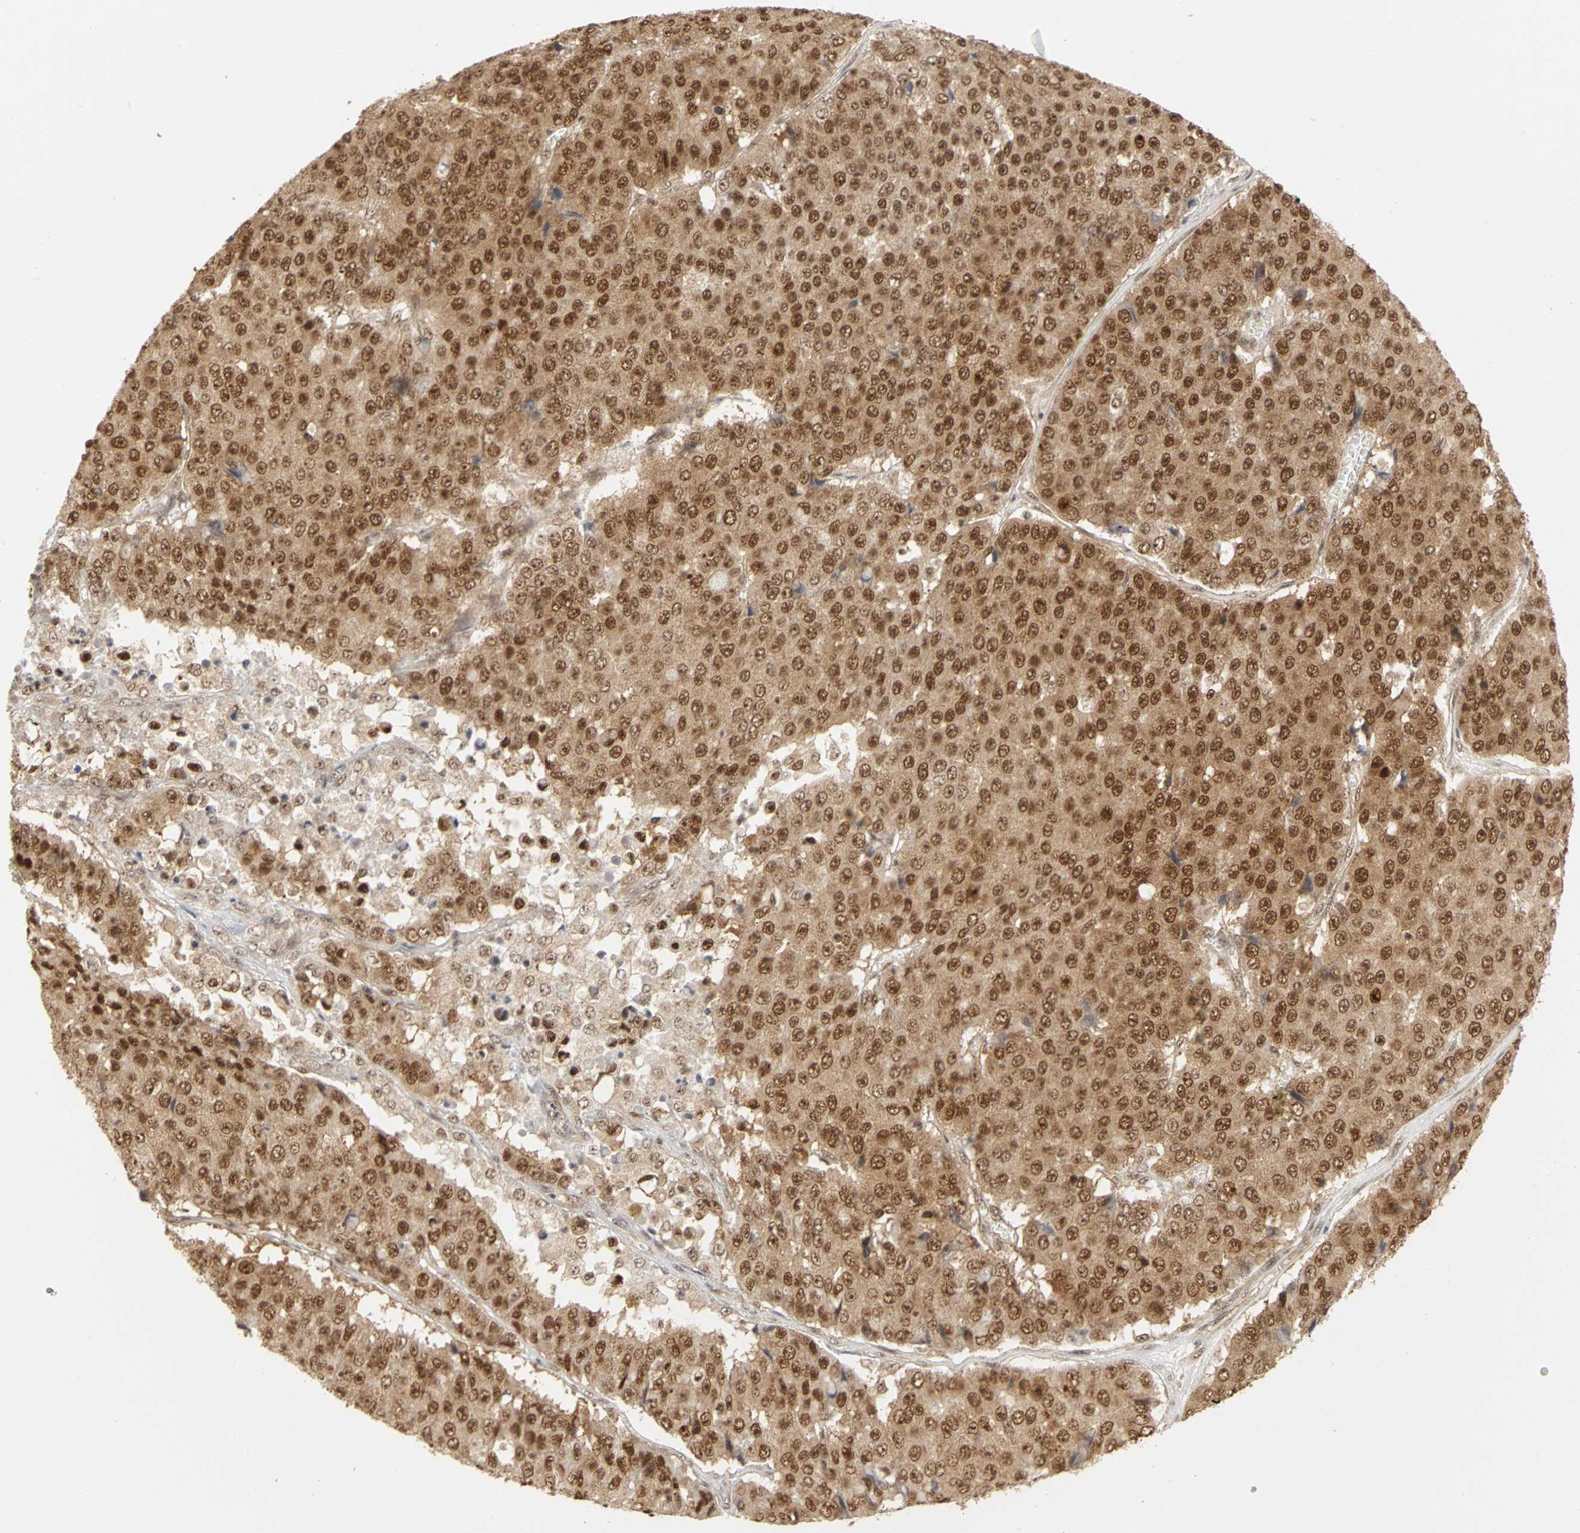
{"staining": {"intensity": "moderate", "quantity": ">75%", "location": "cytoplasmic/membranous,nuclear"}, "tissue": "pancreatic cancer", "cell_type": "Tumor cells", "image_type": "cancer", "snomed": [{"axis": "morphology", "description": "Adenocarcinoma, NOS"}, {"axis": "topography", "description": "Pancreas"}], "caption": "Immunohistochemical staining of pancreatic cancer (adenocarcinoma) reveals medium levels of moderate cytoplasmic/membranous and nuclear expression in about >75% of tumor cells.", "gene": "CSNK2B", "patient": {"sex": "male", "age": 50}}